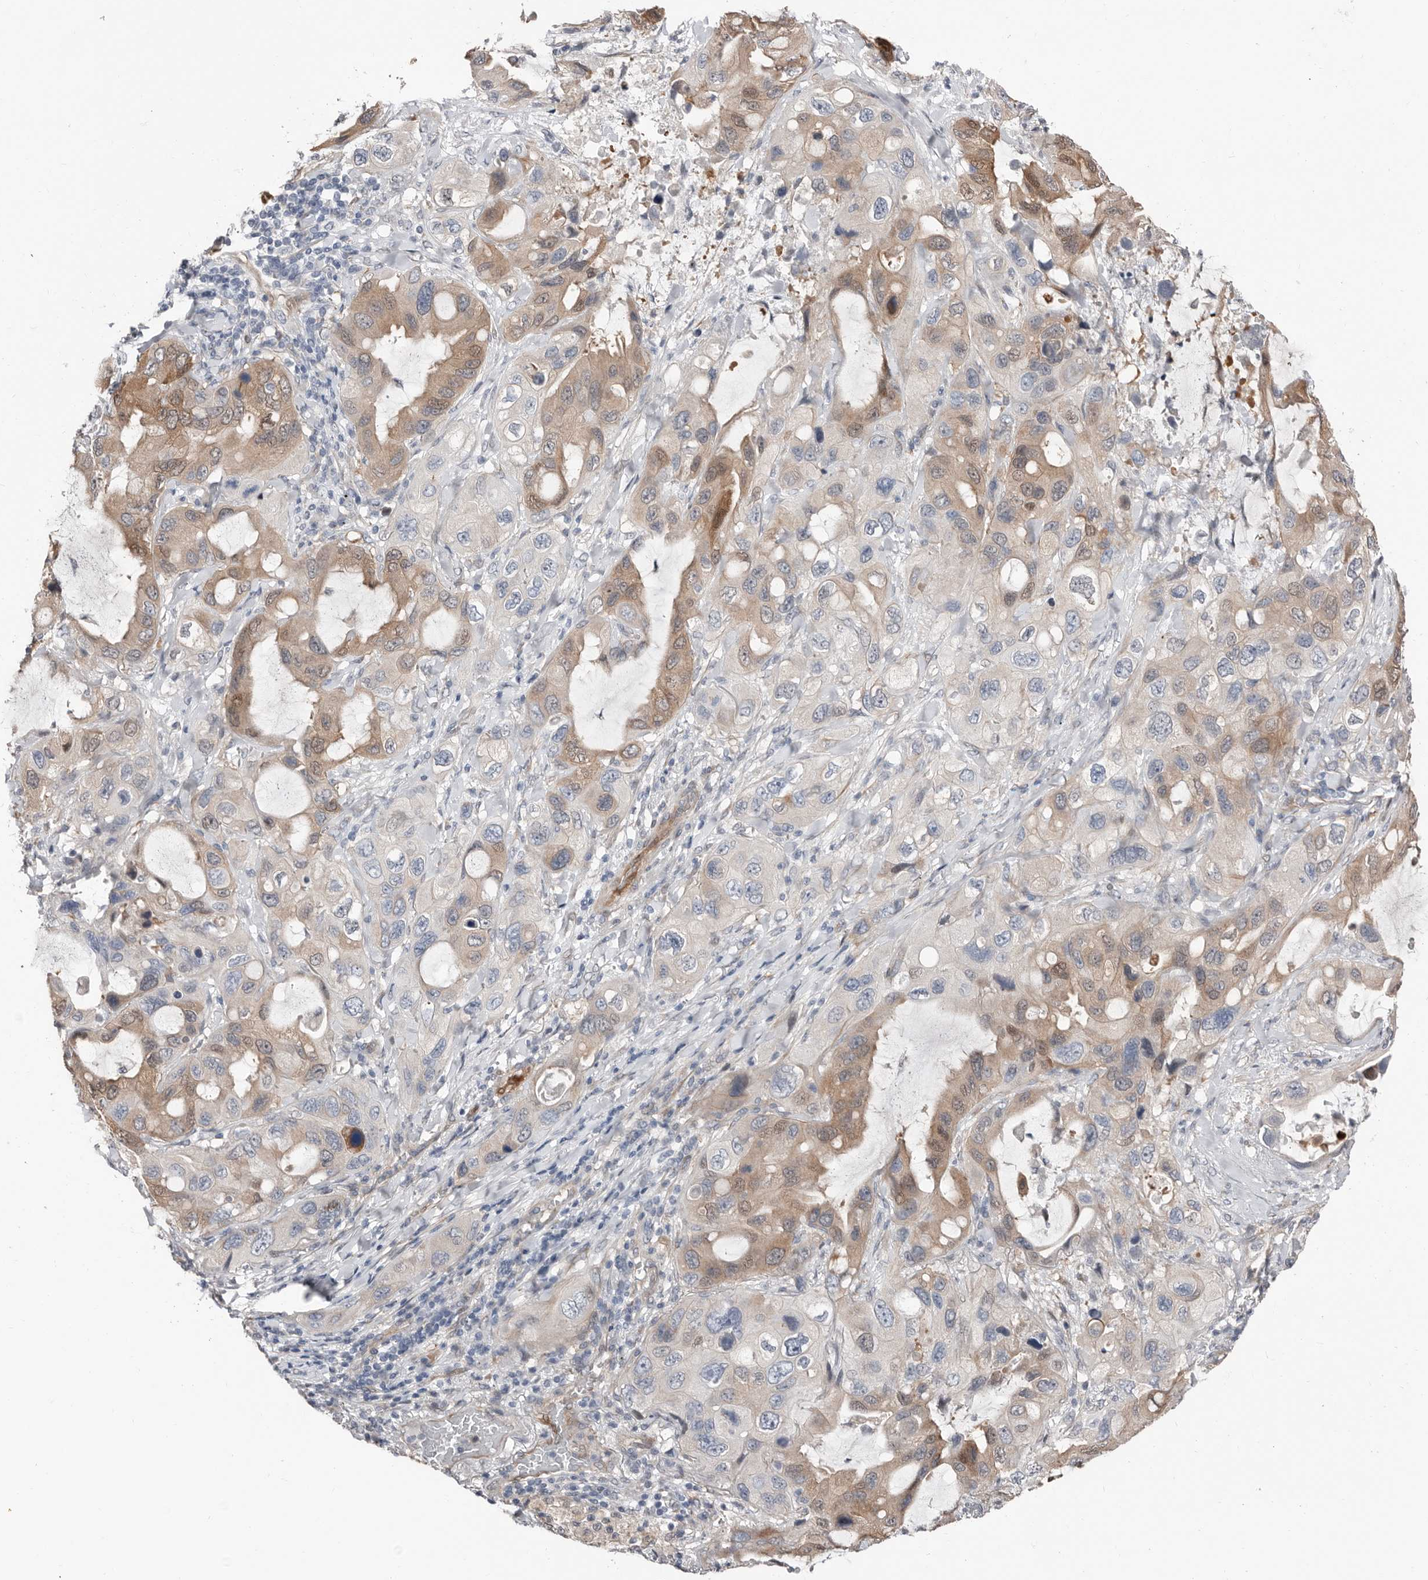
{"staining": {"intensity": "moderate", "quantity": "25%-75%", "location": "cytoplasmic/membranous"}, "tissue": "lung cancer", "cell_type": "Tumor cells", "image_type": "cancer", "snomed": [{"axis": "morphology", "description": "Squamous cell carcinoma, NOS"}, {"axis": "topography", "description": "Lung"}], "caption": "The micrograph exhibits staining of squamous cell carcinoma (lung), revealing moderate cytoplasmic/membranous protein positivity (brown color) within tumor cells.", "gene": "ASRGL1", "patient": {"sex": "female", "age": 73}}